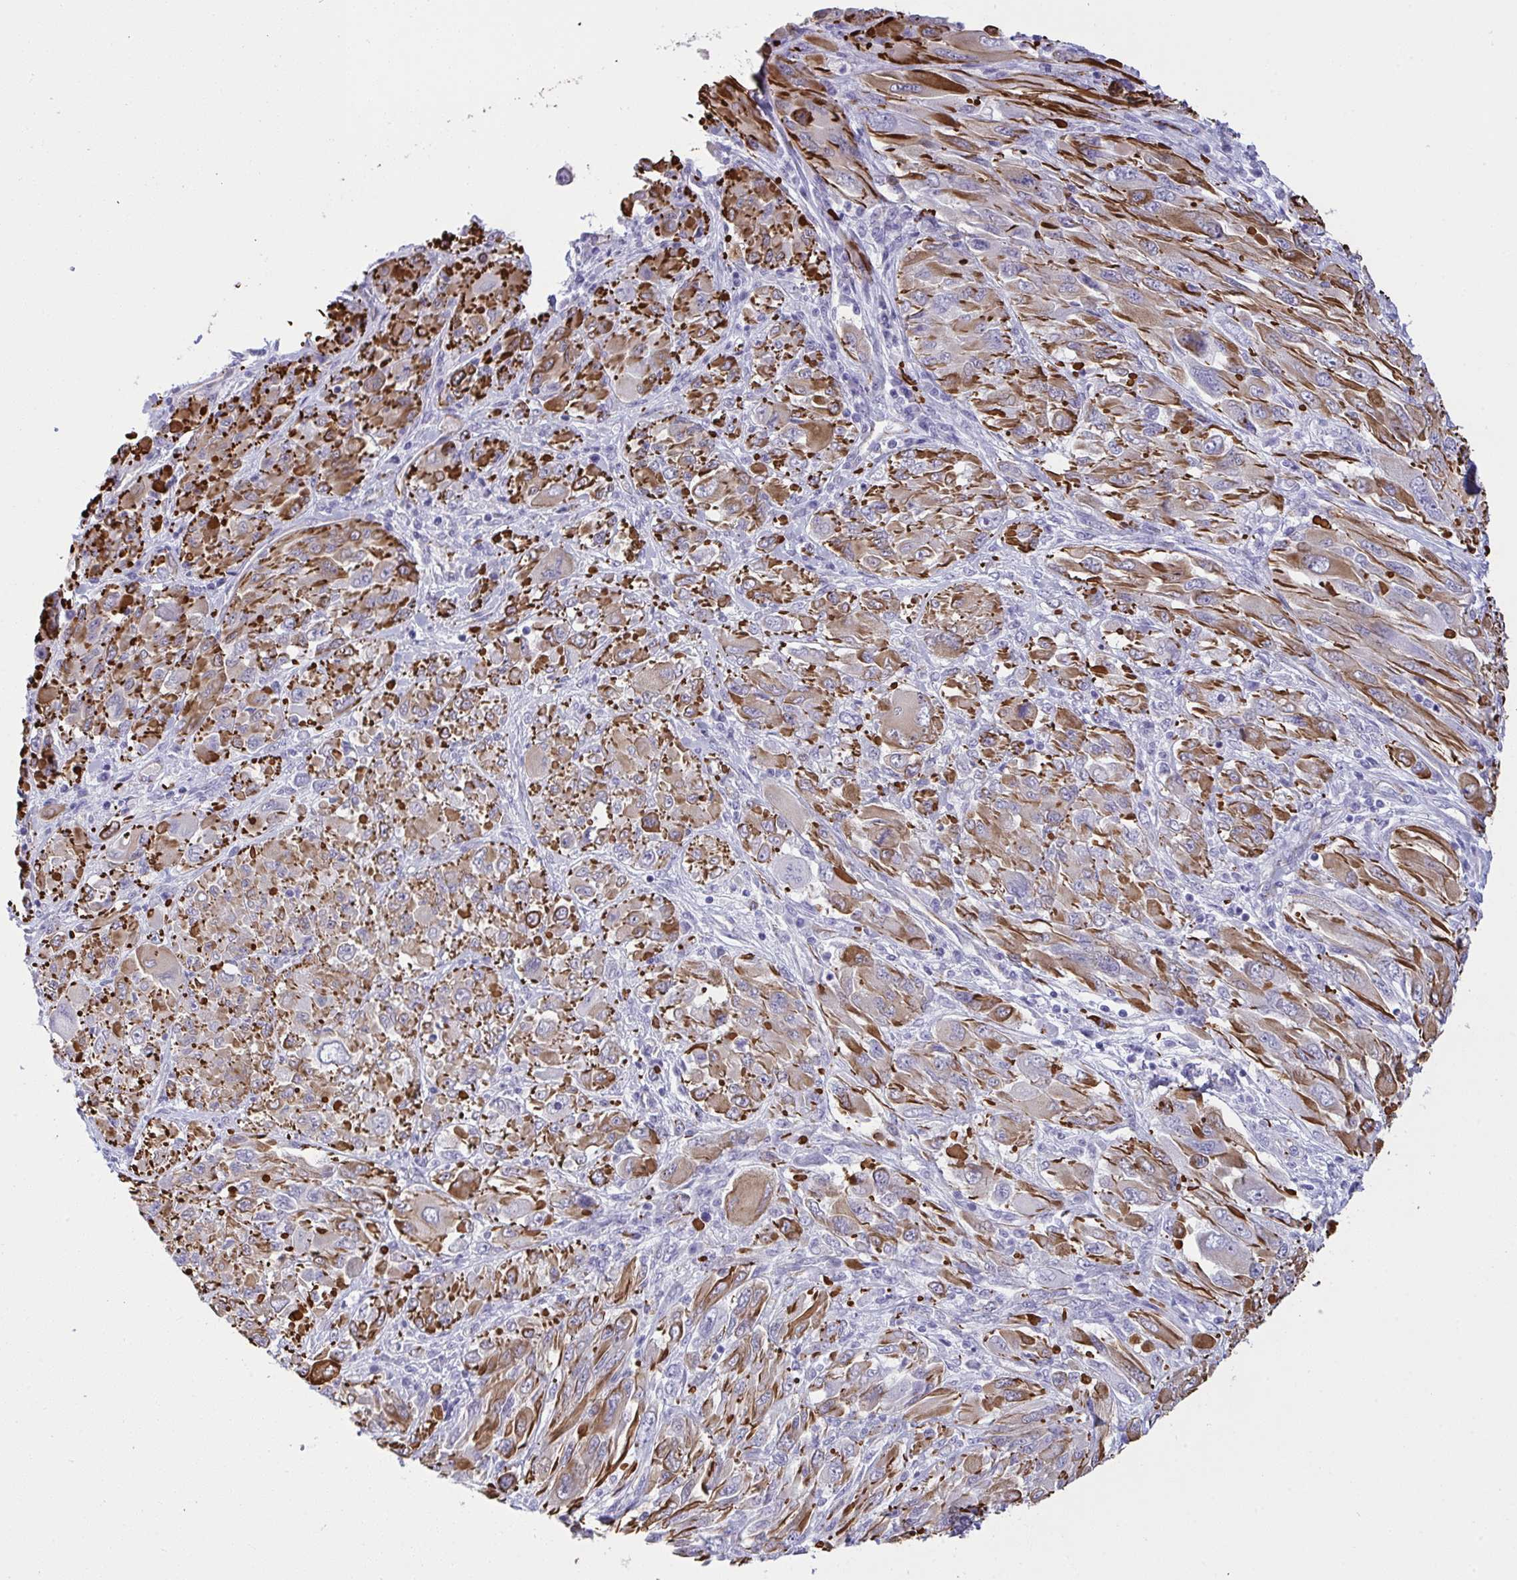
{"staining": {"intensity": "strong", "quantity": "25%-75%", "location": "cytoplasmic/membranous"}, "tissue": "melanoma", "cell_type": "Tumor cells", "image_type": "cancer", "snomed": [{"axis": "morphology", "description": "Malignant melanoma, NOS"}, {"axis": "topography", "description": "Skin"}], "caption": "Malignant melanoma was stained to show a protein in brown. There is high levels of strong cytoplasmic/membranous positivity in approximately 25%-75% of tumor cells. The protein is stained brown, and the nuclei are stained in blue (DAB IHC with brightfield microscopy, high magnification).", "gene": "SLC35B1", "patient": {"sex": "female", "age": 91}}